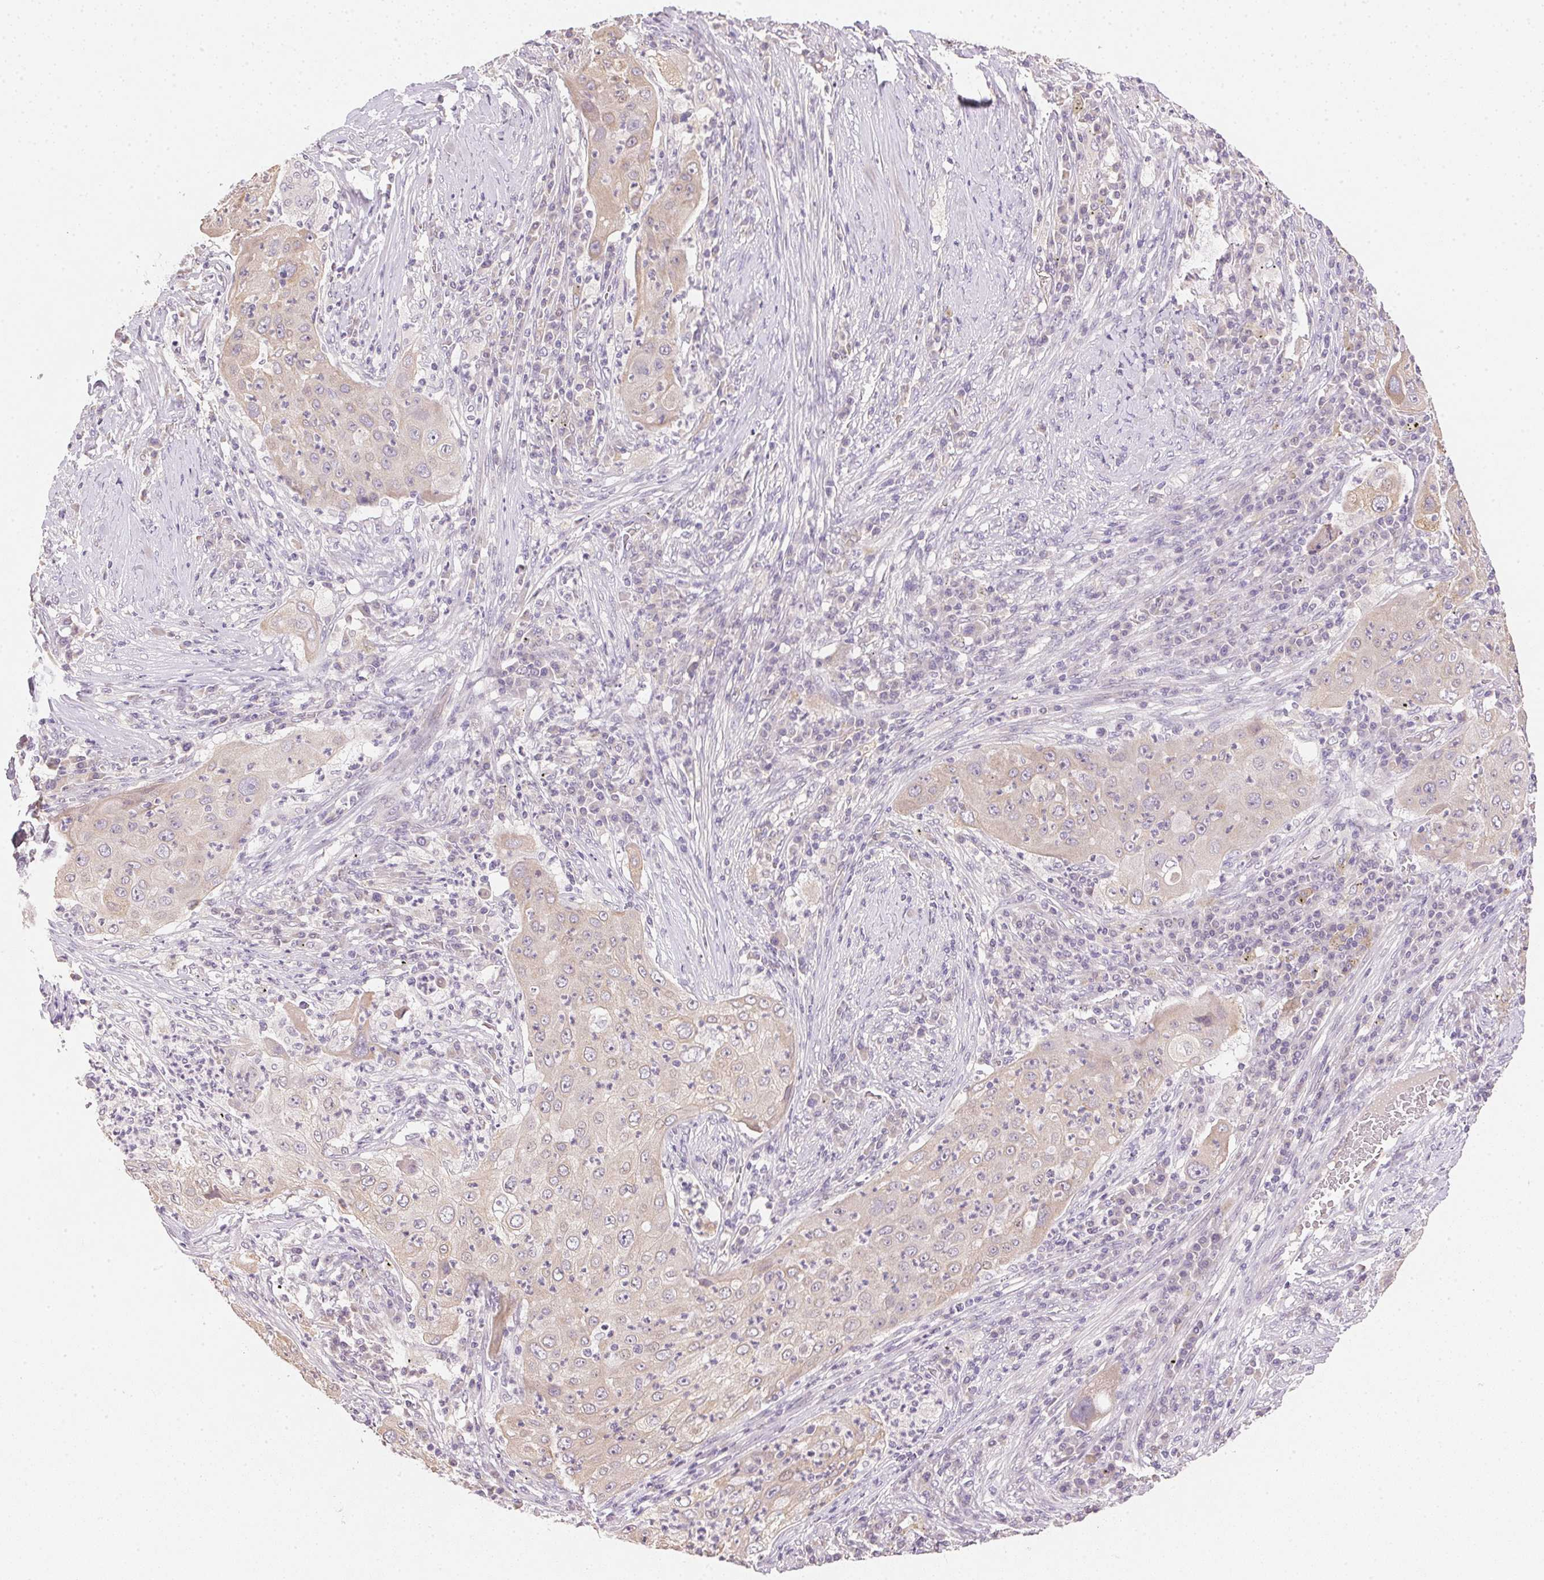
{"staining": {"intensity": "weak", "quantity": "<25%", "location": "cytoplasmic/membranous"}, "tissue": "lung cancer", "cell_type": "Tumor cells", "image_type": "cancer", "snomed": [{"axis": "morphology", "description": "Squamous cell carcinoma, NOS"}, {"axis": "topography", "description": "Lung"}], "caption": "Tumor cells show no significant protein positivity in lung cancer (squamous cell carcinoma).", "gene": "DHCR24", "patient": {"sex": "female", "age": 59}}